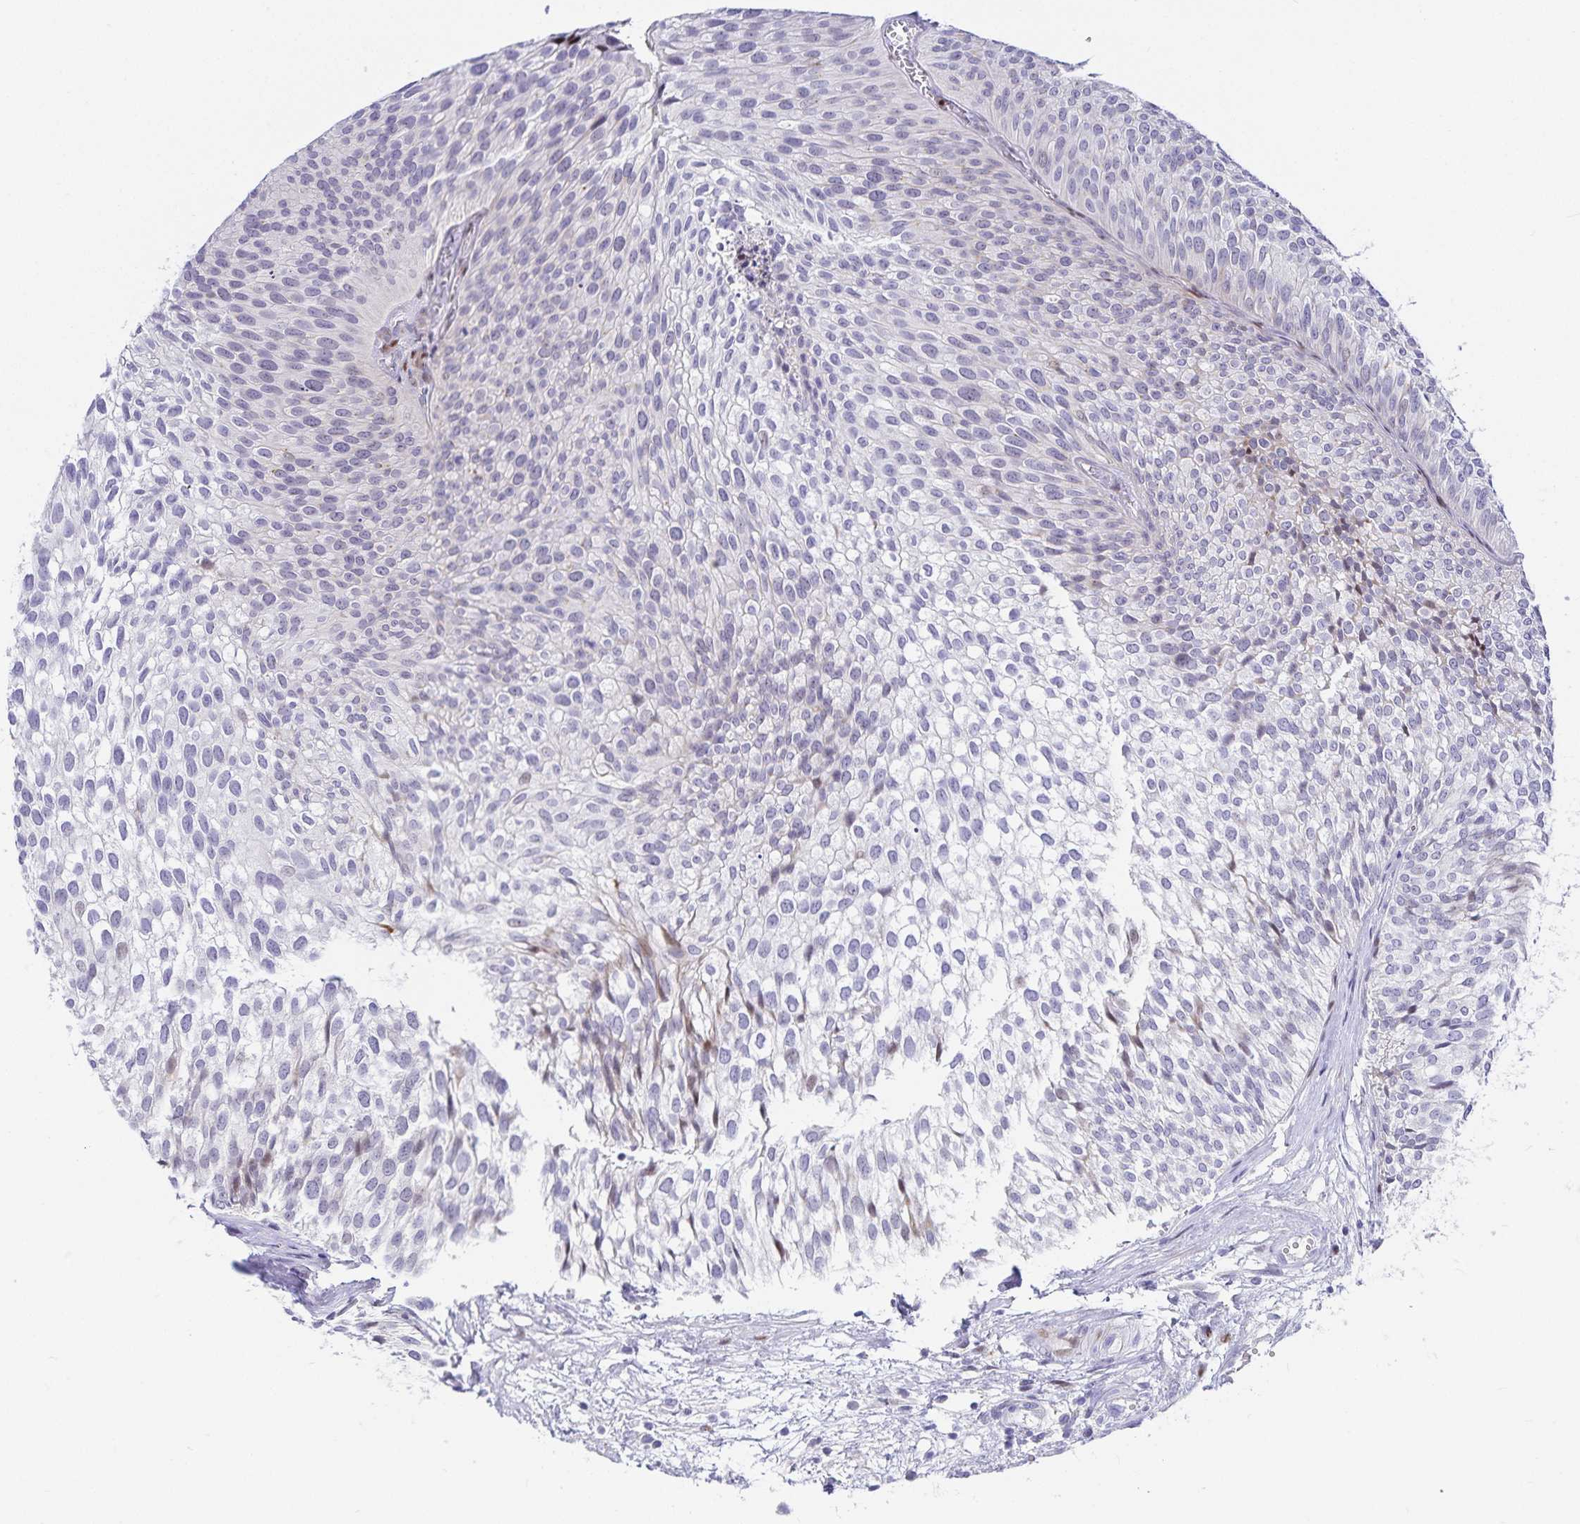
{"staining": {"intensity": "negative", "quantity": "none", "location": "none"}, "tissue": "urothelial cancer", "cell_type": "Tumor cells", "image_type": "cancer", "snomed": [{"axis": "morphology", "description": "Urothelial carcinoma, Low grade"}, {"axis": "topography", "description": "Urinary bladder"}], "caption": "This histopathology image is of low-grade urothelial carcinoma stained with IHC to label a protein in brown with the nuclei are counter-stained blue. There is no expression in tumor cells. (Stains: DAB (3,3'-diaminobenzidine) immunohistochemistry with hematoxylin counter stain, Microscopy: brightfield microscopy at high magnification).", "gene": "KBTBD13", "patient": {"sex": "male", "age": 91}}